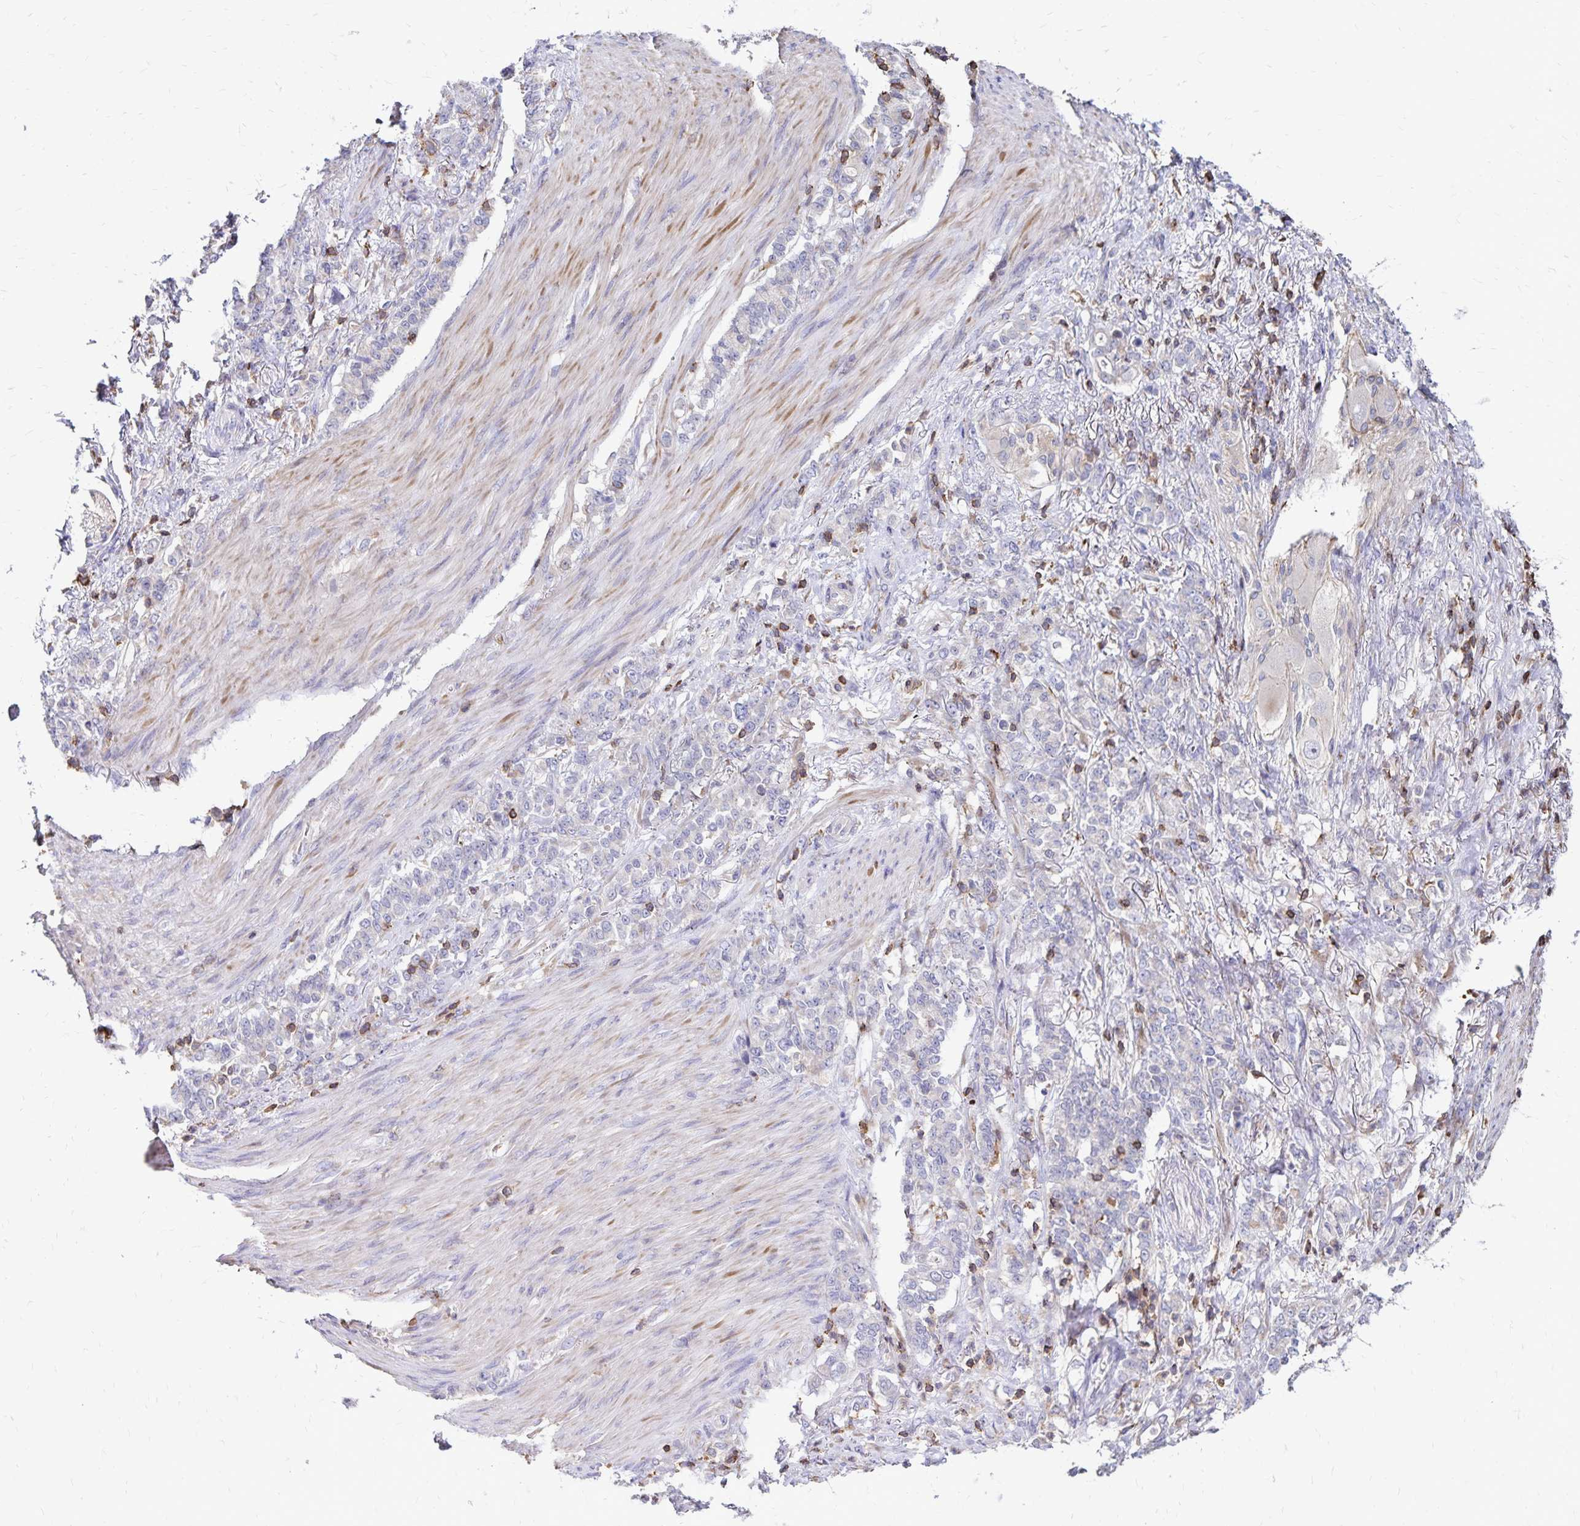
{"staining": {"intensity": "negative", "quantity": "none", "location": "none"}, "tissue": "stomach cancer", "cell_type": "Tumor cells", "image_type": "cancer", "snomed": [{"axis": "morphology", "description": "Adenocarcinoma, NOS"}, {"axis": "topography", "description": "Stomach"}], "caption": "Adenocarcinoma (stomach) was stained to show a protein in brown. There is no significant positivity in tumor cells.", "gene": "NAGPA", "patient": {"sex": "female", "age": 79}}